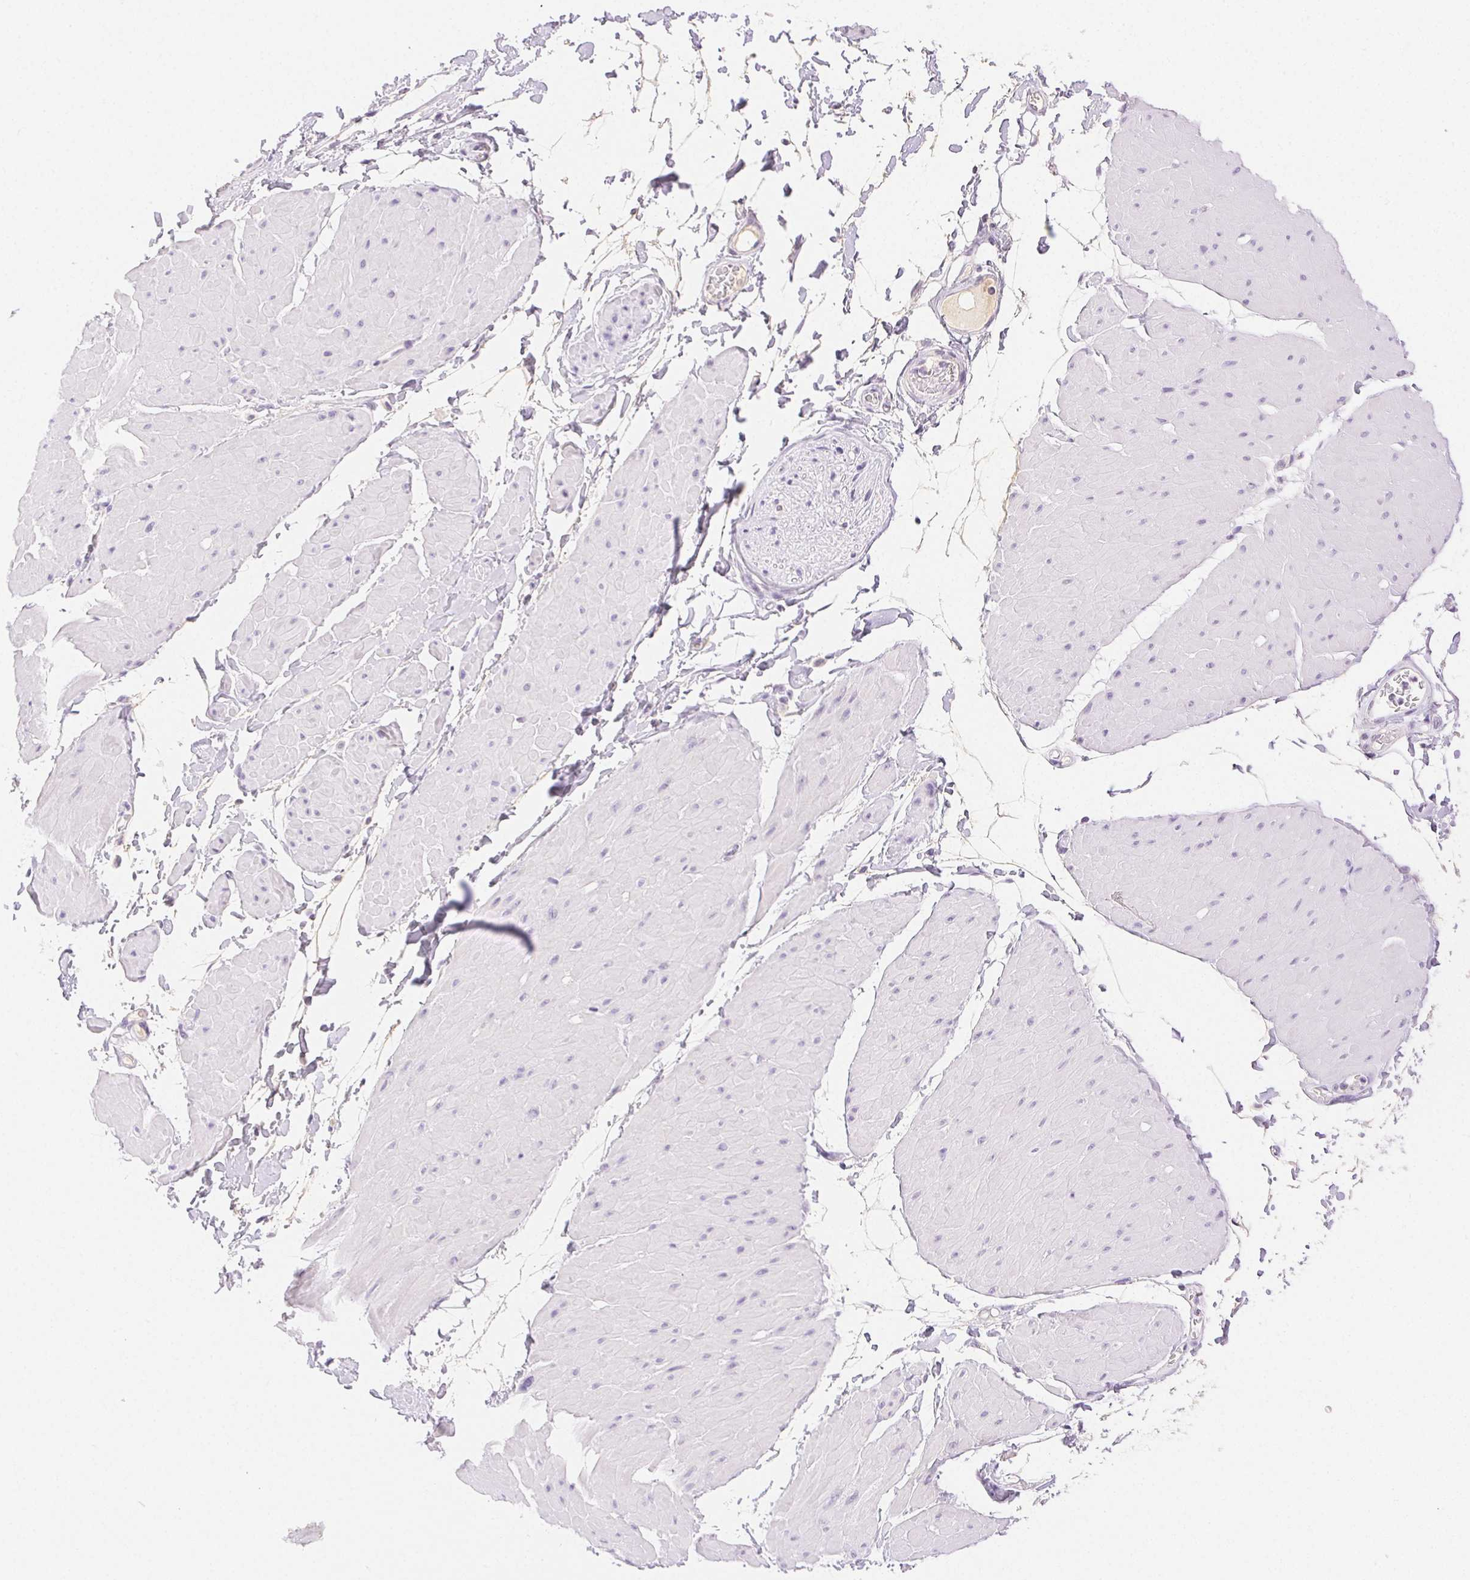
{"staining": {"intensity": "negative", "quantity": "none", "location": "none"}, "tissue": "adipose tissue", "cell_type": "Adipocytes", "image_type": "normal", "snomed": [{"axis": "morphology", "description": "Normal tissue, NOS"}, {"axis": "topography", "description": "Smooth muscle"}, {"axis": "topography", "description": "Peripheral nerve tissue"}], "caption": "Immunohistochemistry of normal adipose tissue reveals no expression in adipocytes.", "gene": "SPACA4", "patient": {"sex": "male", "age": 58}}